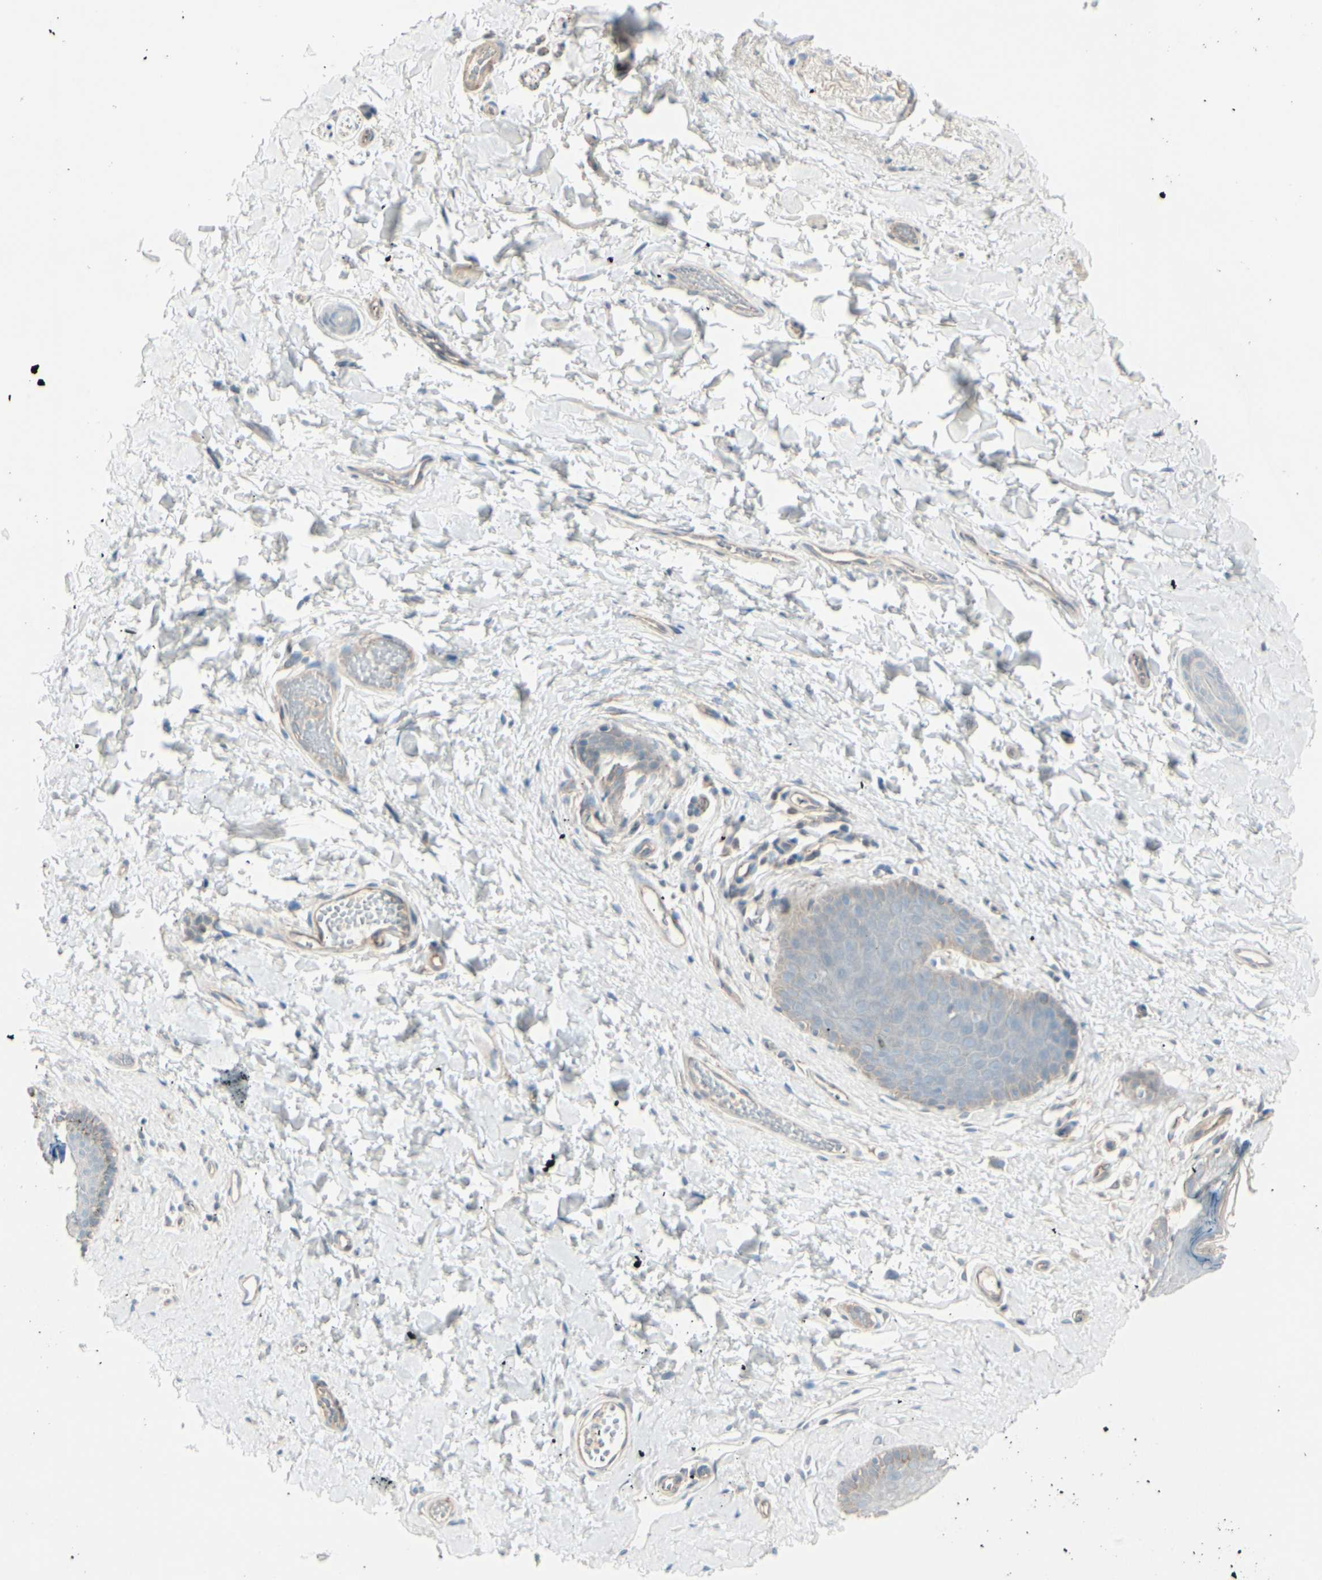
{"staining": {"intensity": "negative", "quantity": "none", "location": "none"}, "tissue": "skin", "cell_type": "Epidermal cells", "image_type": "normal", "snomed": [{"axis": "morphology", "description": "Normal tissue, NOS"}, {"axis": "morphology", "description": "Inflammation, NOS"}, {"axis": "topography", "description": "Vulva"}], "caption": "High power microscopy histopathology image of an IHC histopathology image of unremarkable skin, revealing no significant positivity in epidermal cells. The staining is performed using DAB (3,3'-diaminobenzidine) brown chromogen with nuclei counter-stained in using hematoxylin.", "gene": "CACNA2D1", "patient": {"sex": "female", "age": 84}}